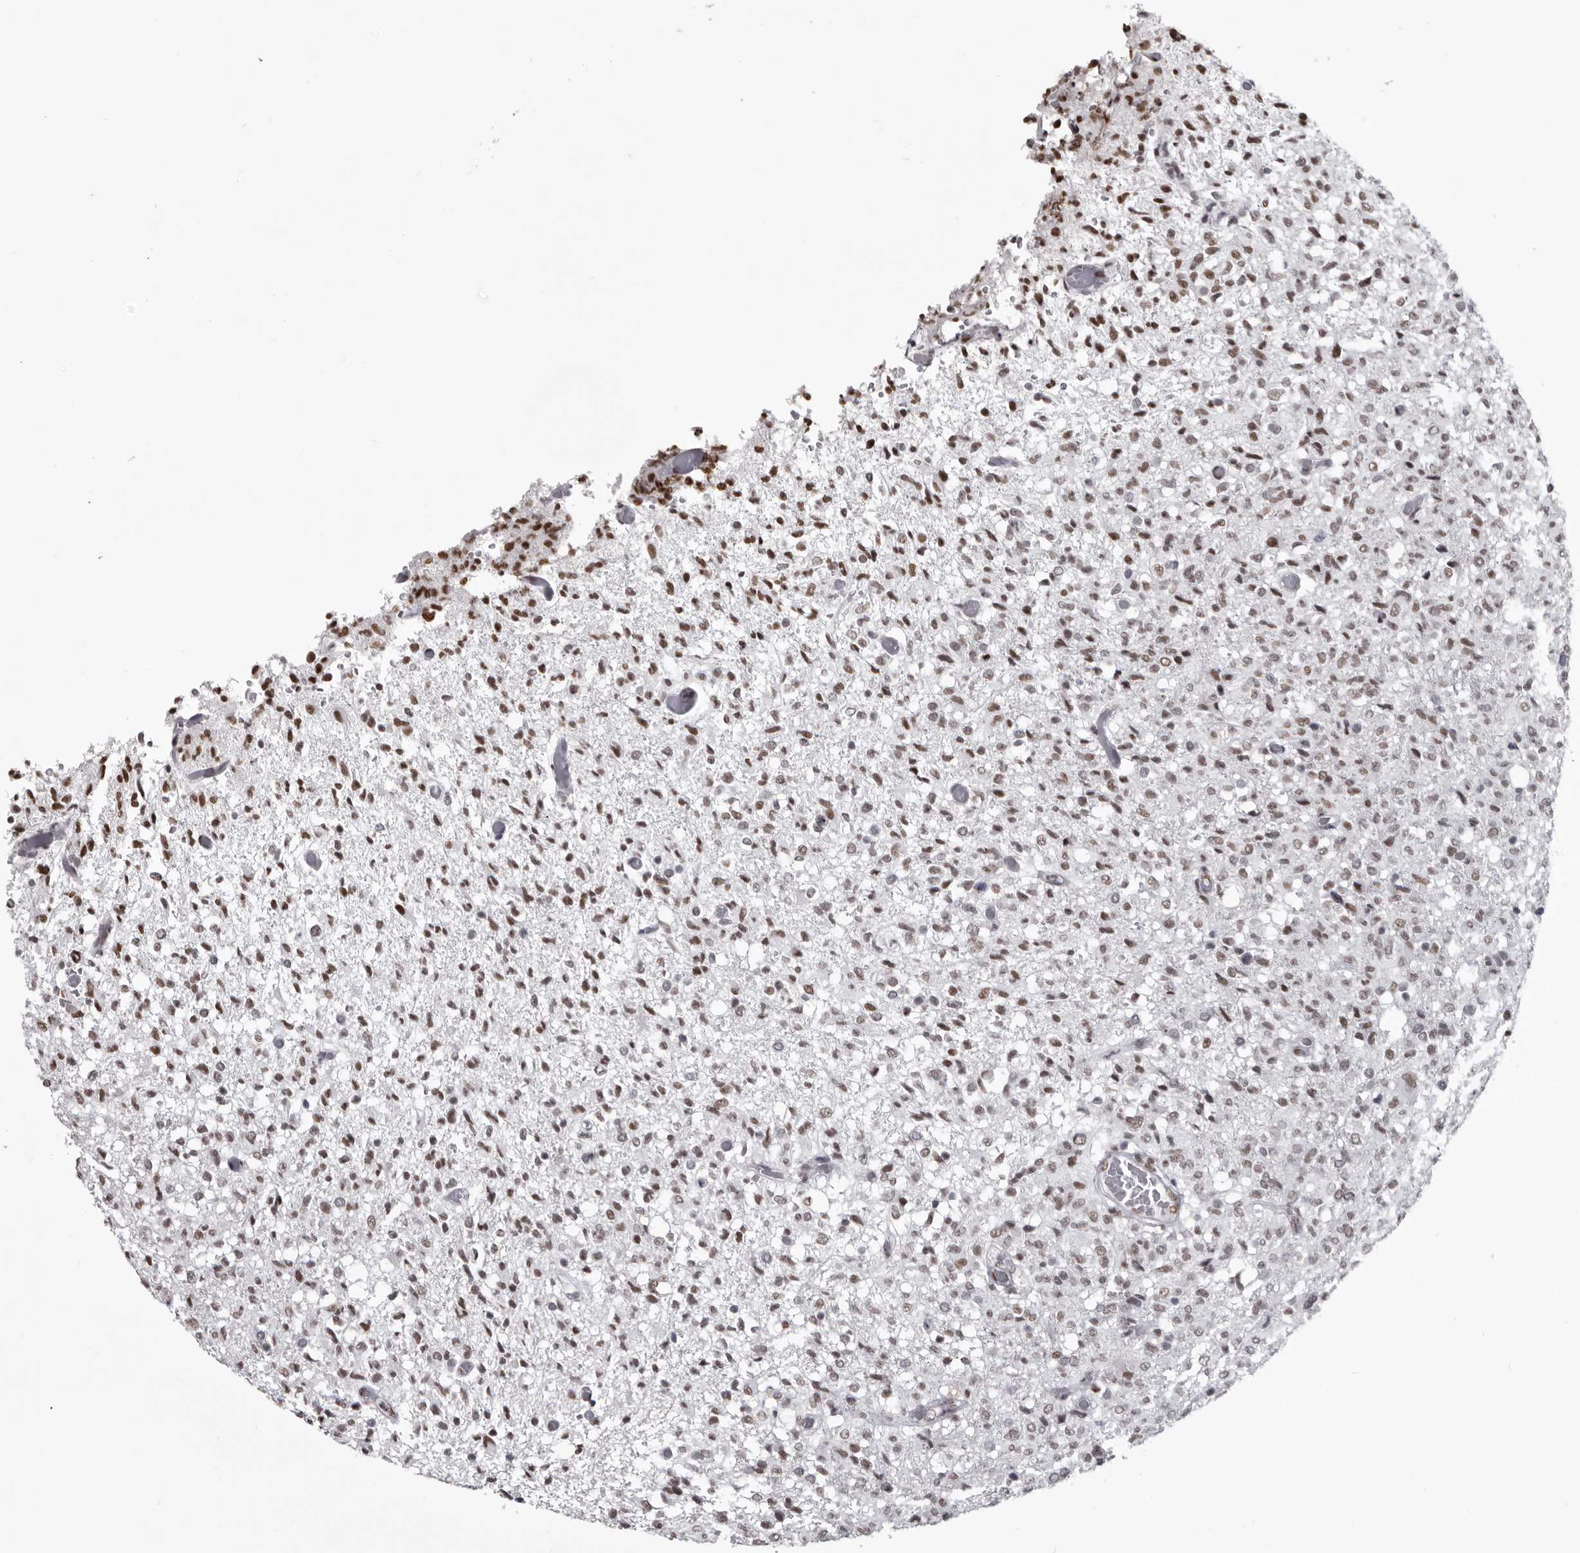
{"staining": {"intensity": "moderate", "quantity": ">75%", "location": "nuclear"}, "tissue": "glioma", "cell_type": "Tumor cells", "image_type": "cancer", "snomed": [{"axis": "morphology", "description": "Glioma, malignant, High grade"}, {"axis": "topography", "description": "Brain"}], "caption": "IHC of human malignant glioma (high-grade) shows medium levels of moderate nuclear staining in approximately >75% of tumor cells.", "gene": "NUMA1", "patient": {"sex": "female", "age": 57}}